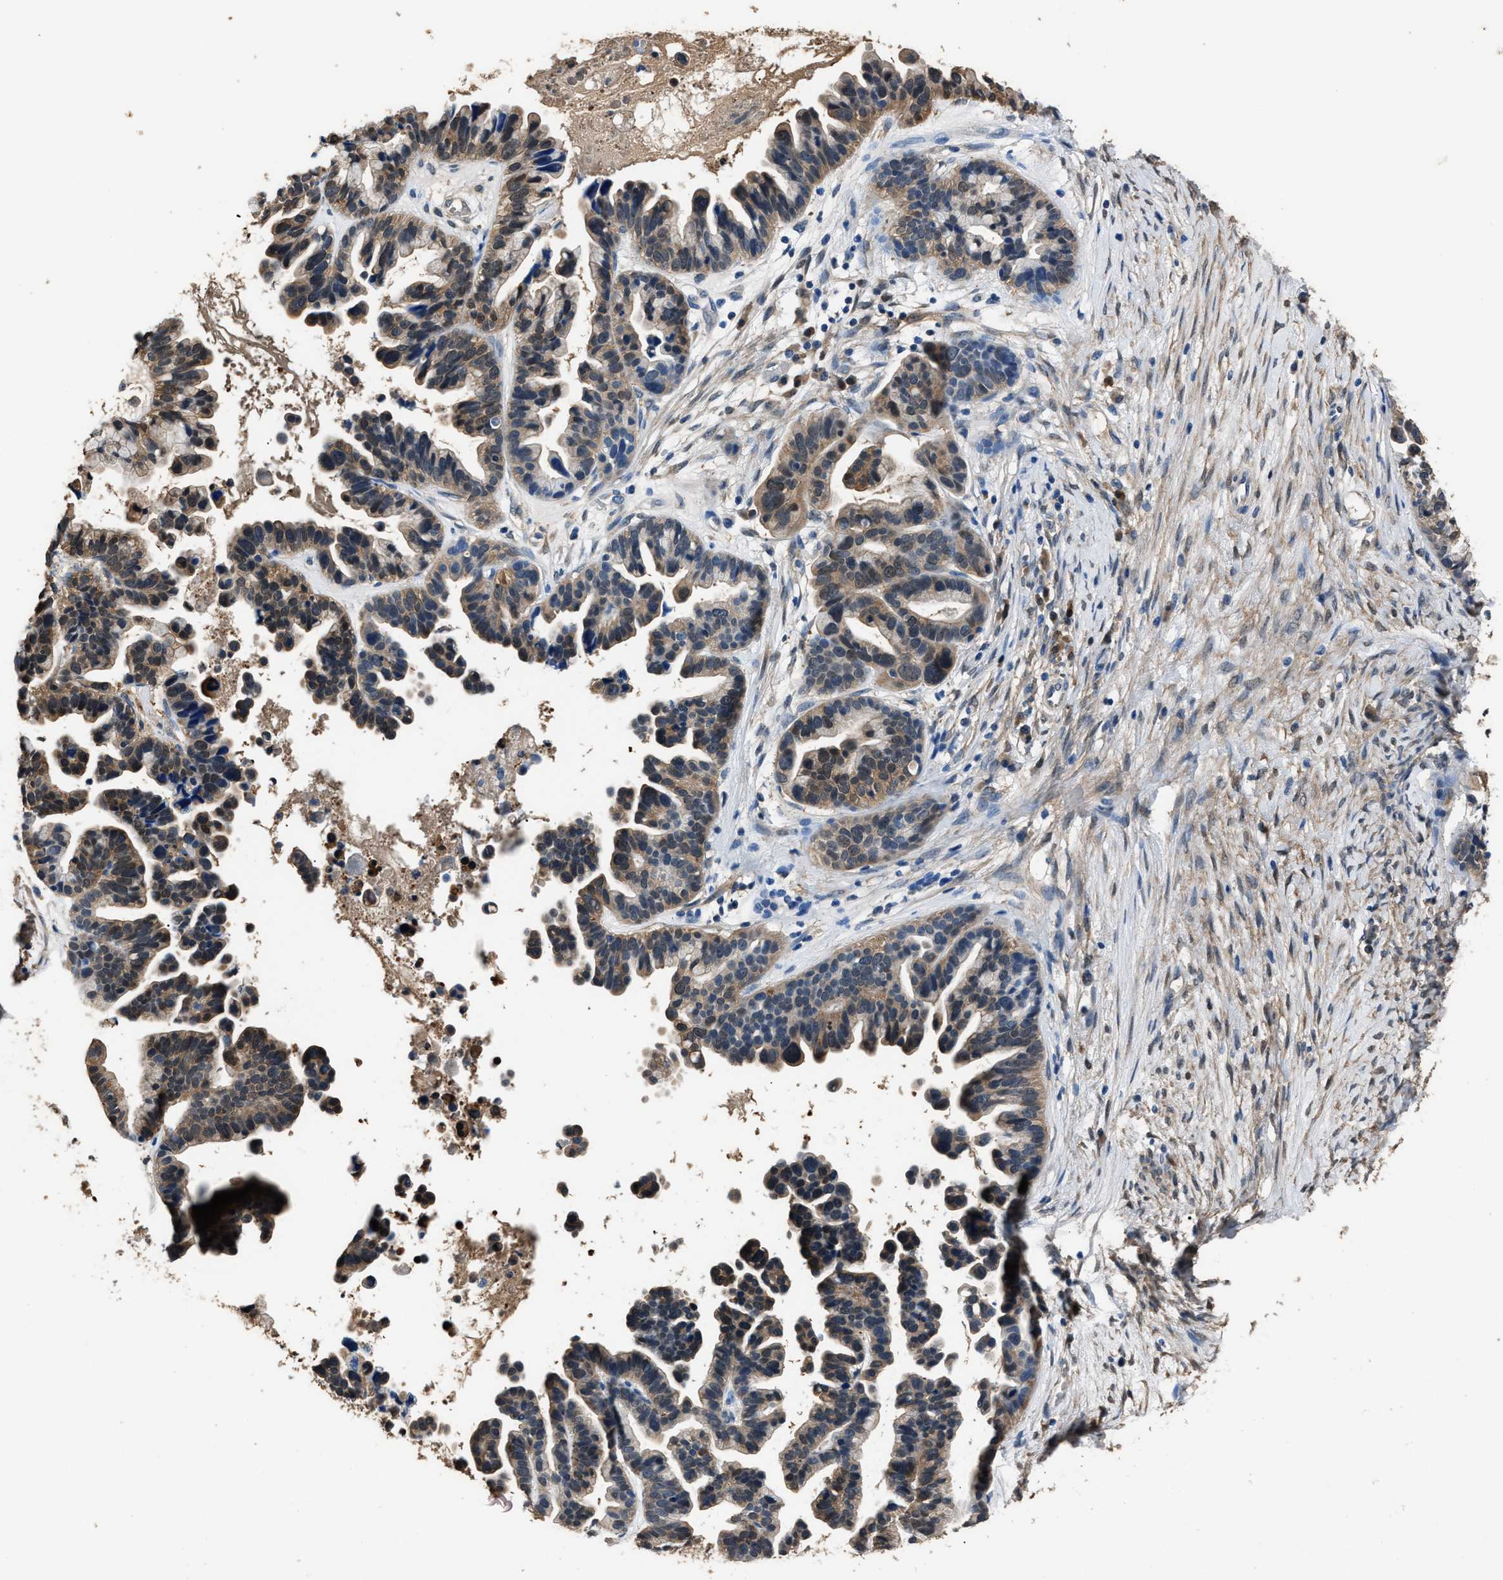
{"staining": {"intensity": "moderate", "quantity": ">75%", "location": "cytoplasmic/membranous"}, "tissue": "ovarian cancer", "cell_type": "Tumor cells", "image_type": "cancer", "snomed": [{"axis": "morphology", "description": "Cystadenocarcinoma, serous, NOS"}, {"axis": "topography", "description": "Ovary"}], "caption": "Approximately >75% of tumor cells in human ovarian cancer (serous cystadenocarcinoma) display moderate cytoplasmic/membranous protein staining as visualized by brown immunohistochemical staining.", "gene": "GSTP1", "patient": {"sex": "female", "age": 56}}